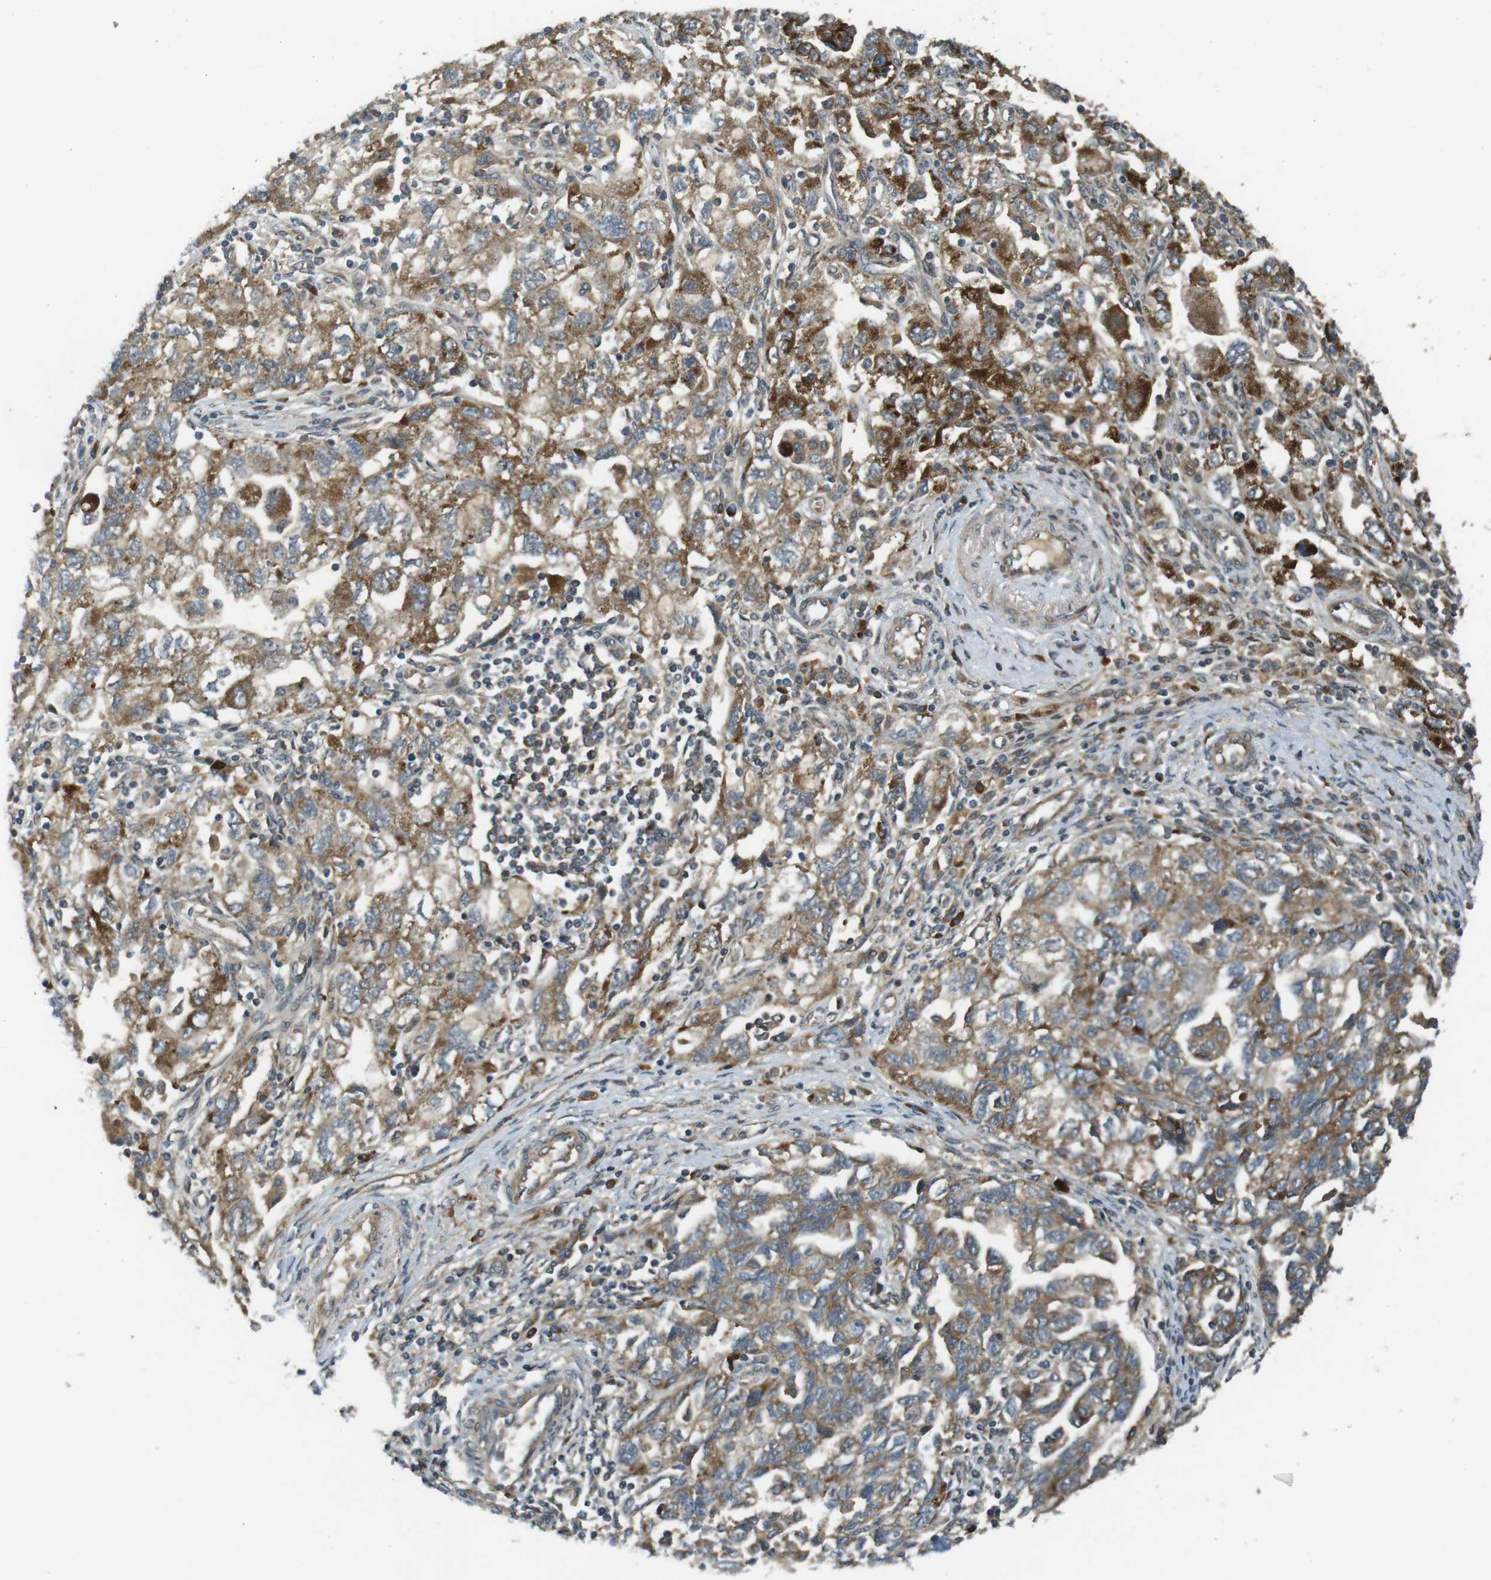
{"staining": {"intensity": "moderate", "quantity": ">75%", "location": "cytoplasmic/membranous"}, "tissue": "ovarian cancer", "cell_type": "Tumor cells", "image_type": "cancer", "snomed": [{"axis": "morphology", "description": "Carcinoma, NOS"}, {"axis": "morphology", "description": "Cystadenocarcinoma, serous, NOS"}, {"axis": "topography", "description": "Ovary"}], "caption": "This is a photomicrograph of immunohistochemistry staining of ovarian cancer, which shows moderate expression in the cytoplasmic/membranous of tumor cells.", "gene": "IFFO2", "patient": {"sex": "female", "age": 69}}